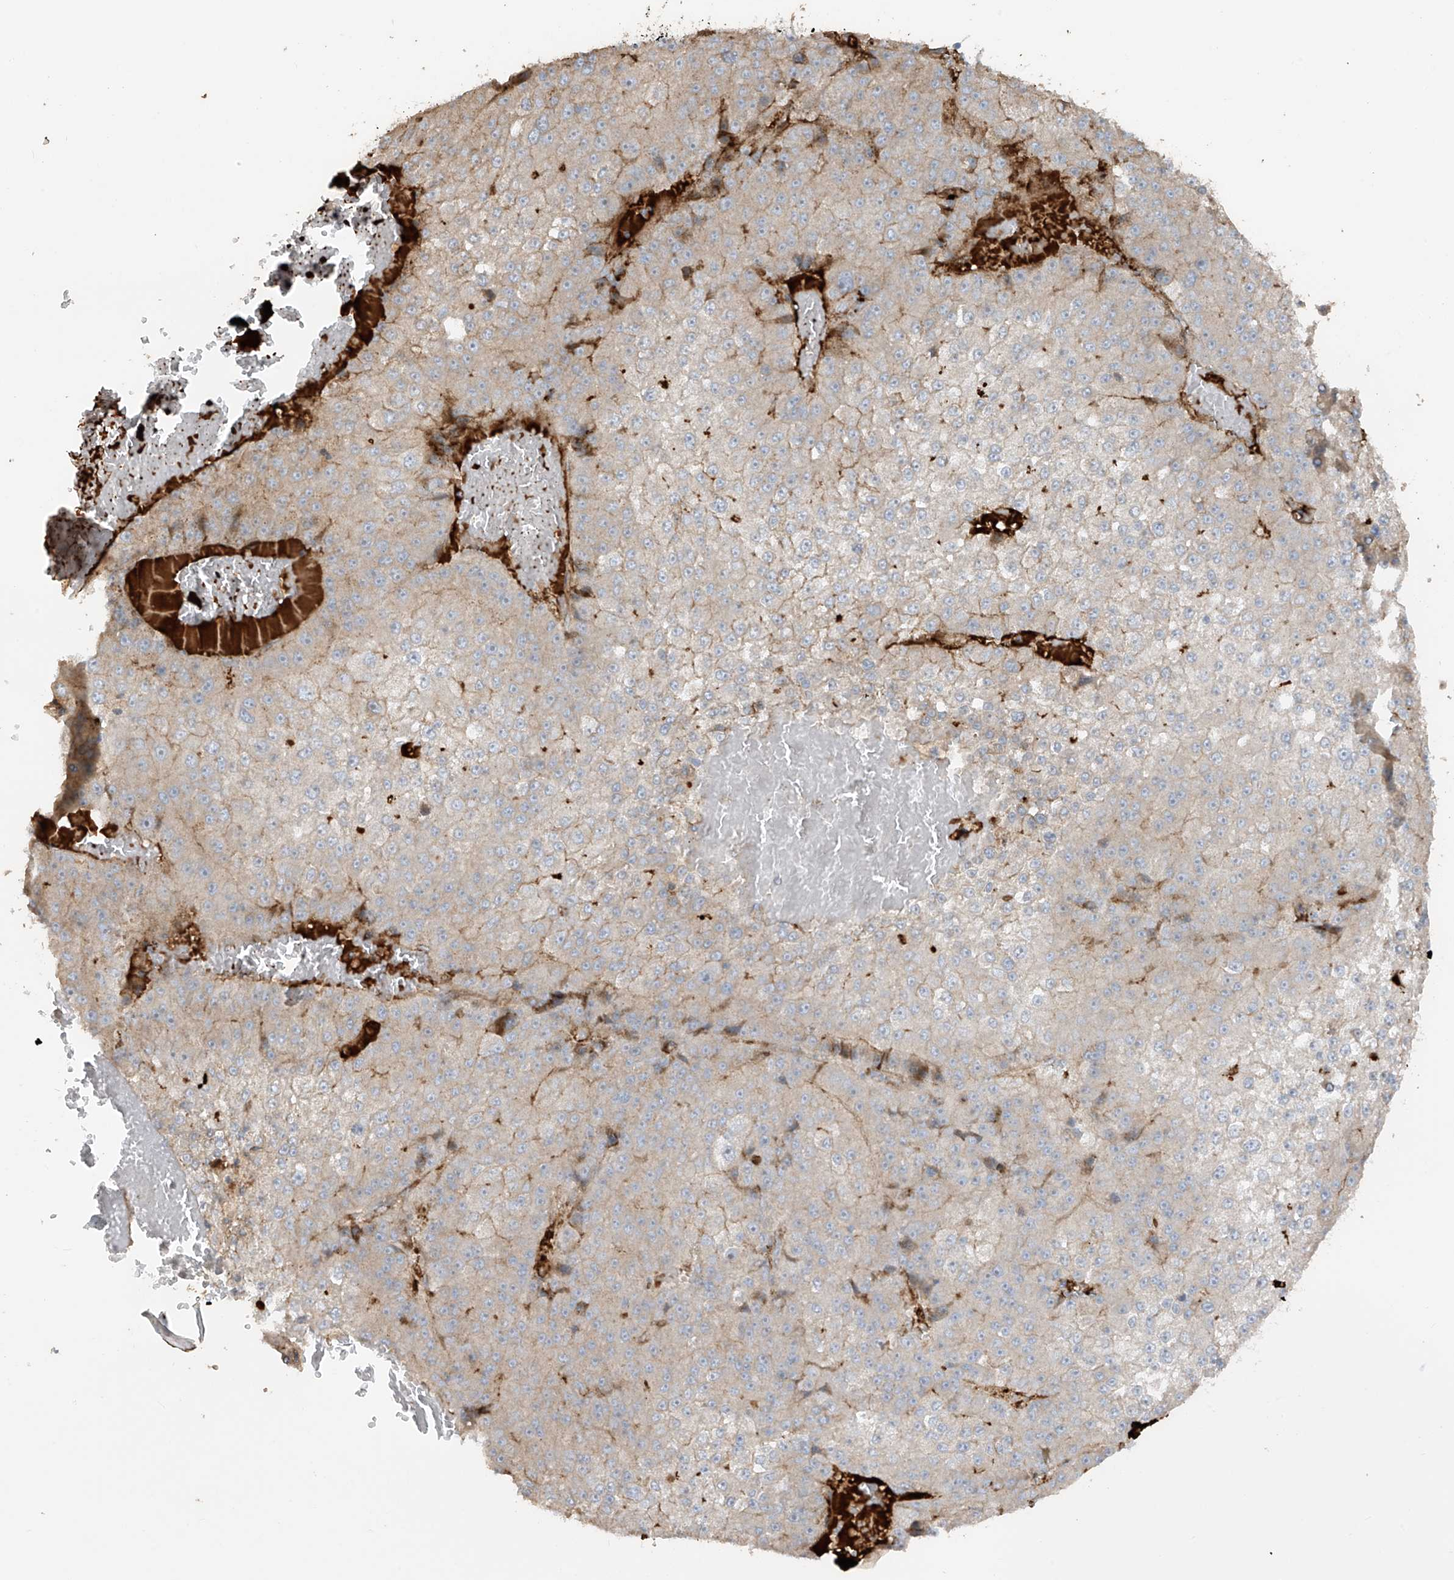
{"staining": {"intensity": "weak", "quantity": "<25%", "location": "cytoplasmic/membranous"}, "tissue": "liver cancer", "cell_type": "Tumor cells", "image_type": "cancer", "snomed": [{"axis": "morphology", "description": "Carcinoma, Hepatocellular, NOS"}, {"axis": "topography", "description": "Liver"}], "caption": "DAB (3,3'-diaminobenzidine) immunohistochemical staining of human liver cancer (hepatocellular carcinoma) demonstrates no significant positivity in tumor cells.", "gene": "ABTB1", "patient": {"sex": "female", "age": 73}}